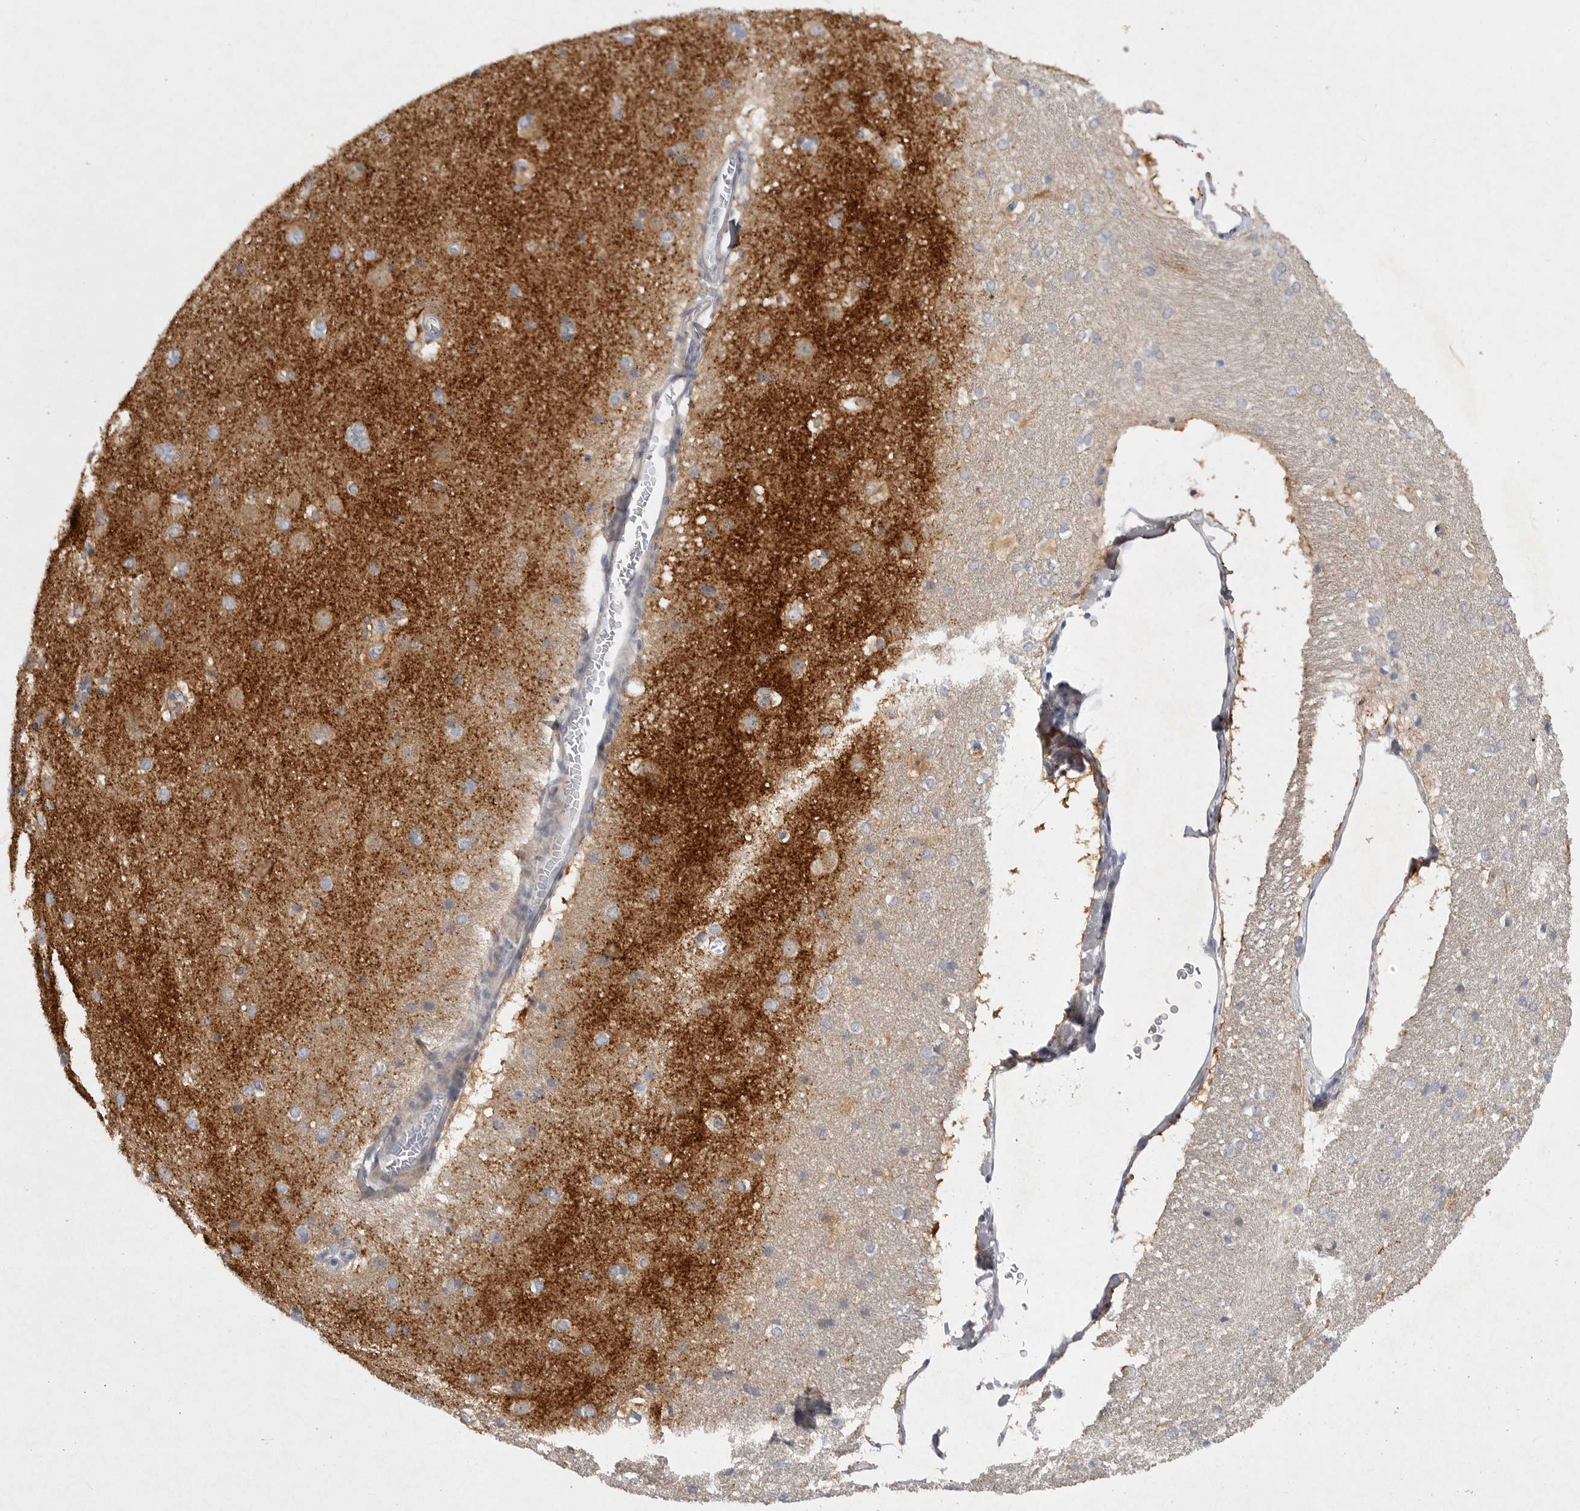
{"staining": {"intensity": "weak", "quantity": "25%-75%", "location": "cytoplasmic/membranous"}, "tissue": "caudate", "cell_type": "Glial cells", "image_type": "normal", "snomed": [{"axis": "morphology", "description": "Normal tissue, NOS"}, {"axis": "topography", "description": "Lateral ventricle wall"}], "caption": "IHC (DAB (3,3'-diaminobenzidine)) staining of benign human caudate shows weak cytoplasmic/membranous protein staining in approximately 25%-75% of glial cells.", "gene": "EDEM3", "patient": {"sex": "female", "age": 19}}